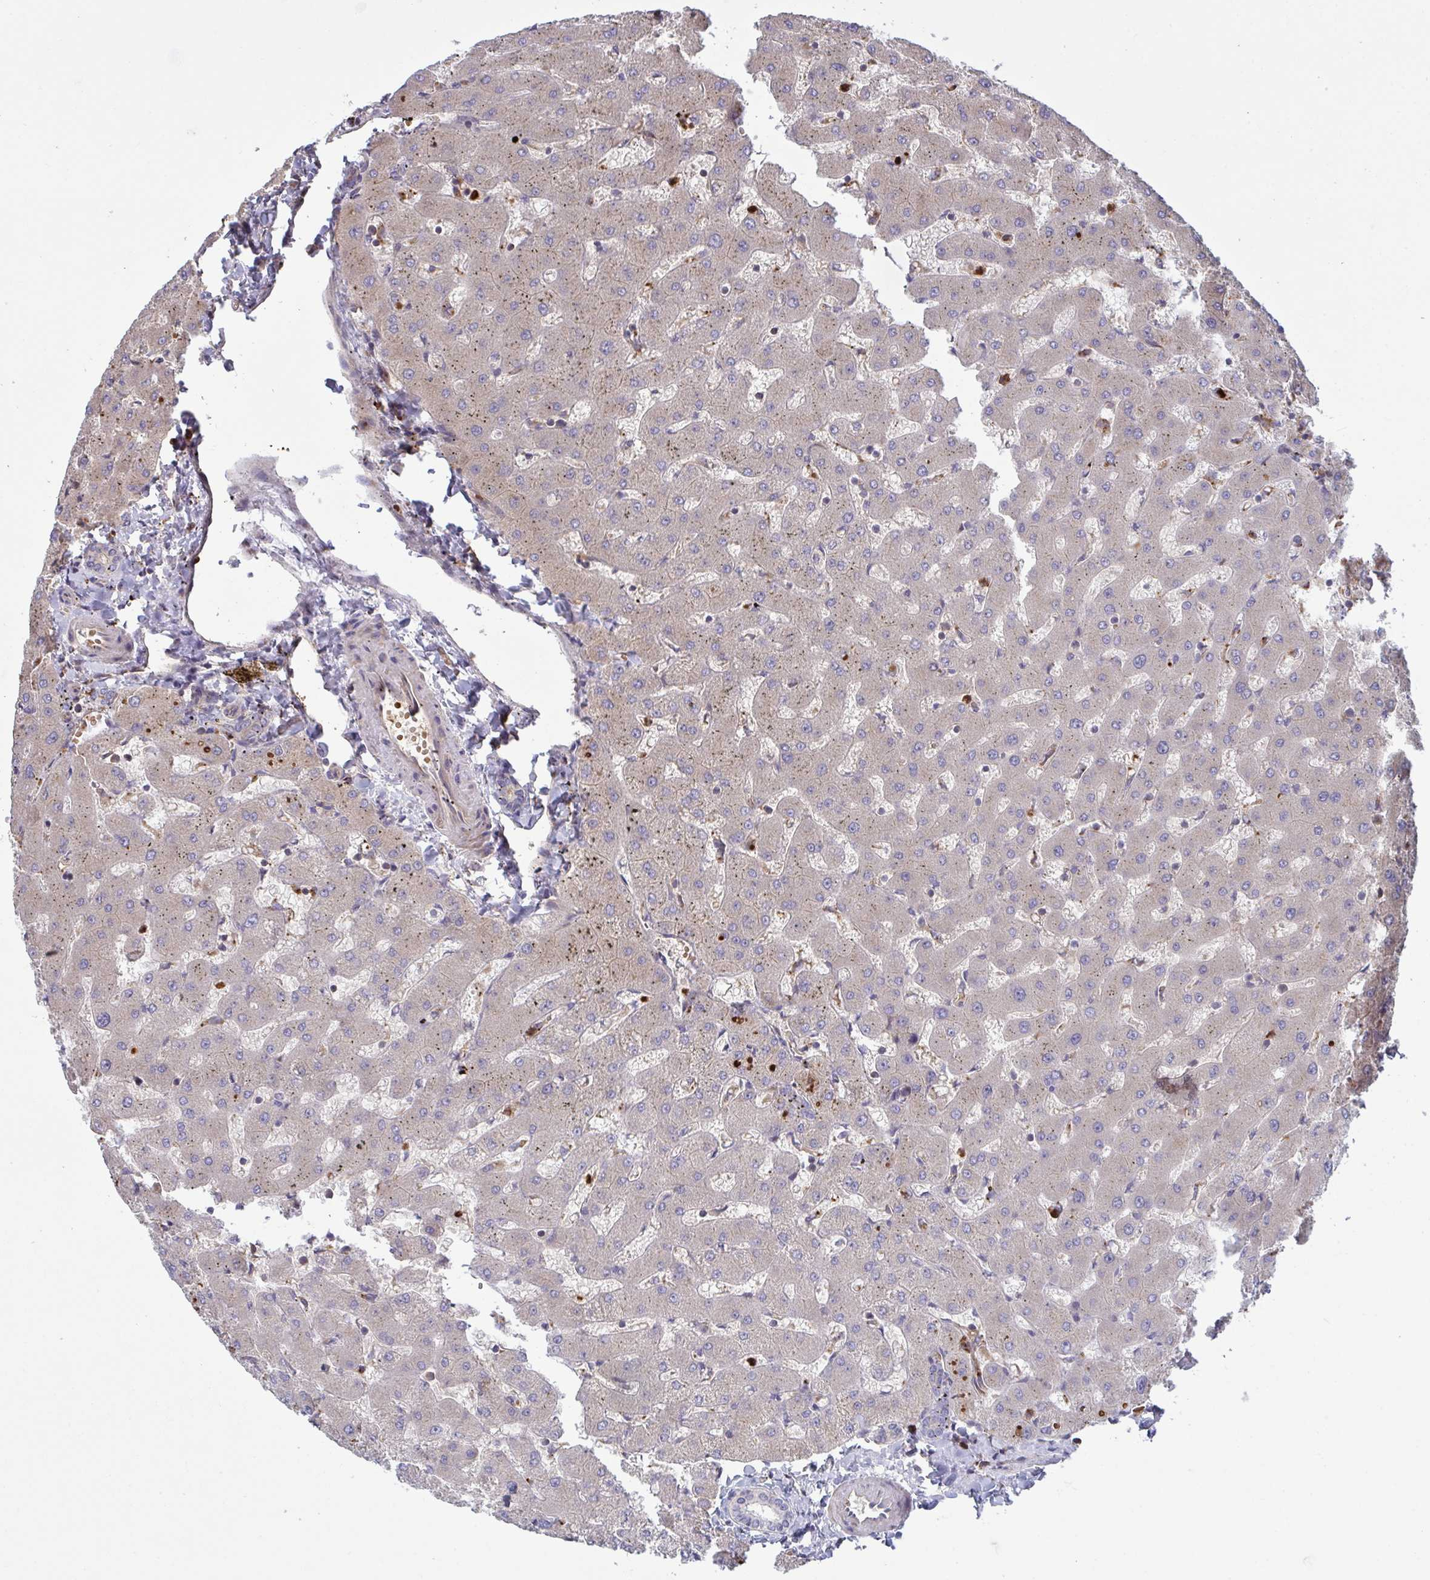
{"staining": {"intensity": "negative", "quantity": "none", "location": "none"}, "tissue": "liver", "cell_type": "Cholangiocytes", "image_type": "normal", "snomed": [{"axis": "morphology", "description": "Normal tissue, NOS"}, {"axis": "topography", "description": "Liver"}], "caption": "This is a photomicrograph of immunohistochemistry staining of normal liver, which shows no expression in cholangiocytes.", "gene": "IL1R1", "patient": {"sex": "female", "age": 63}}